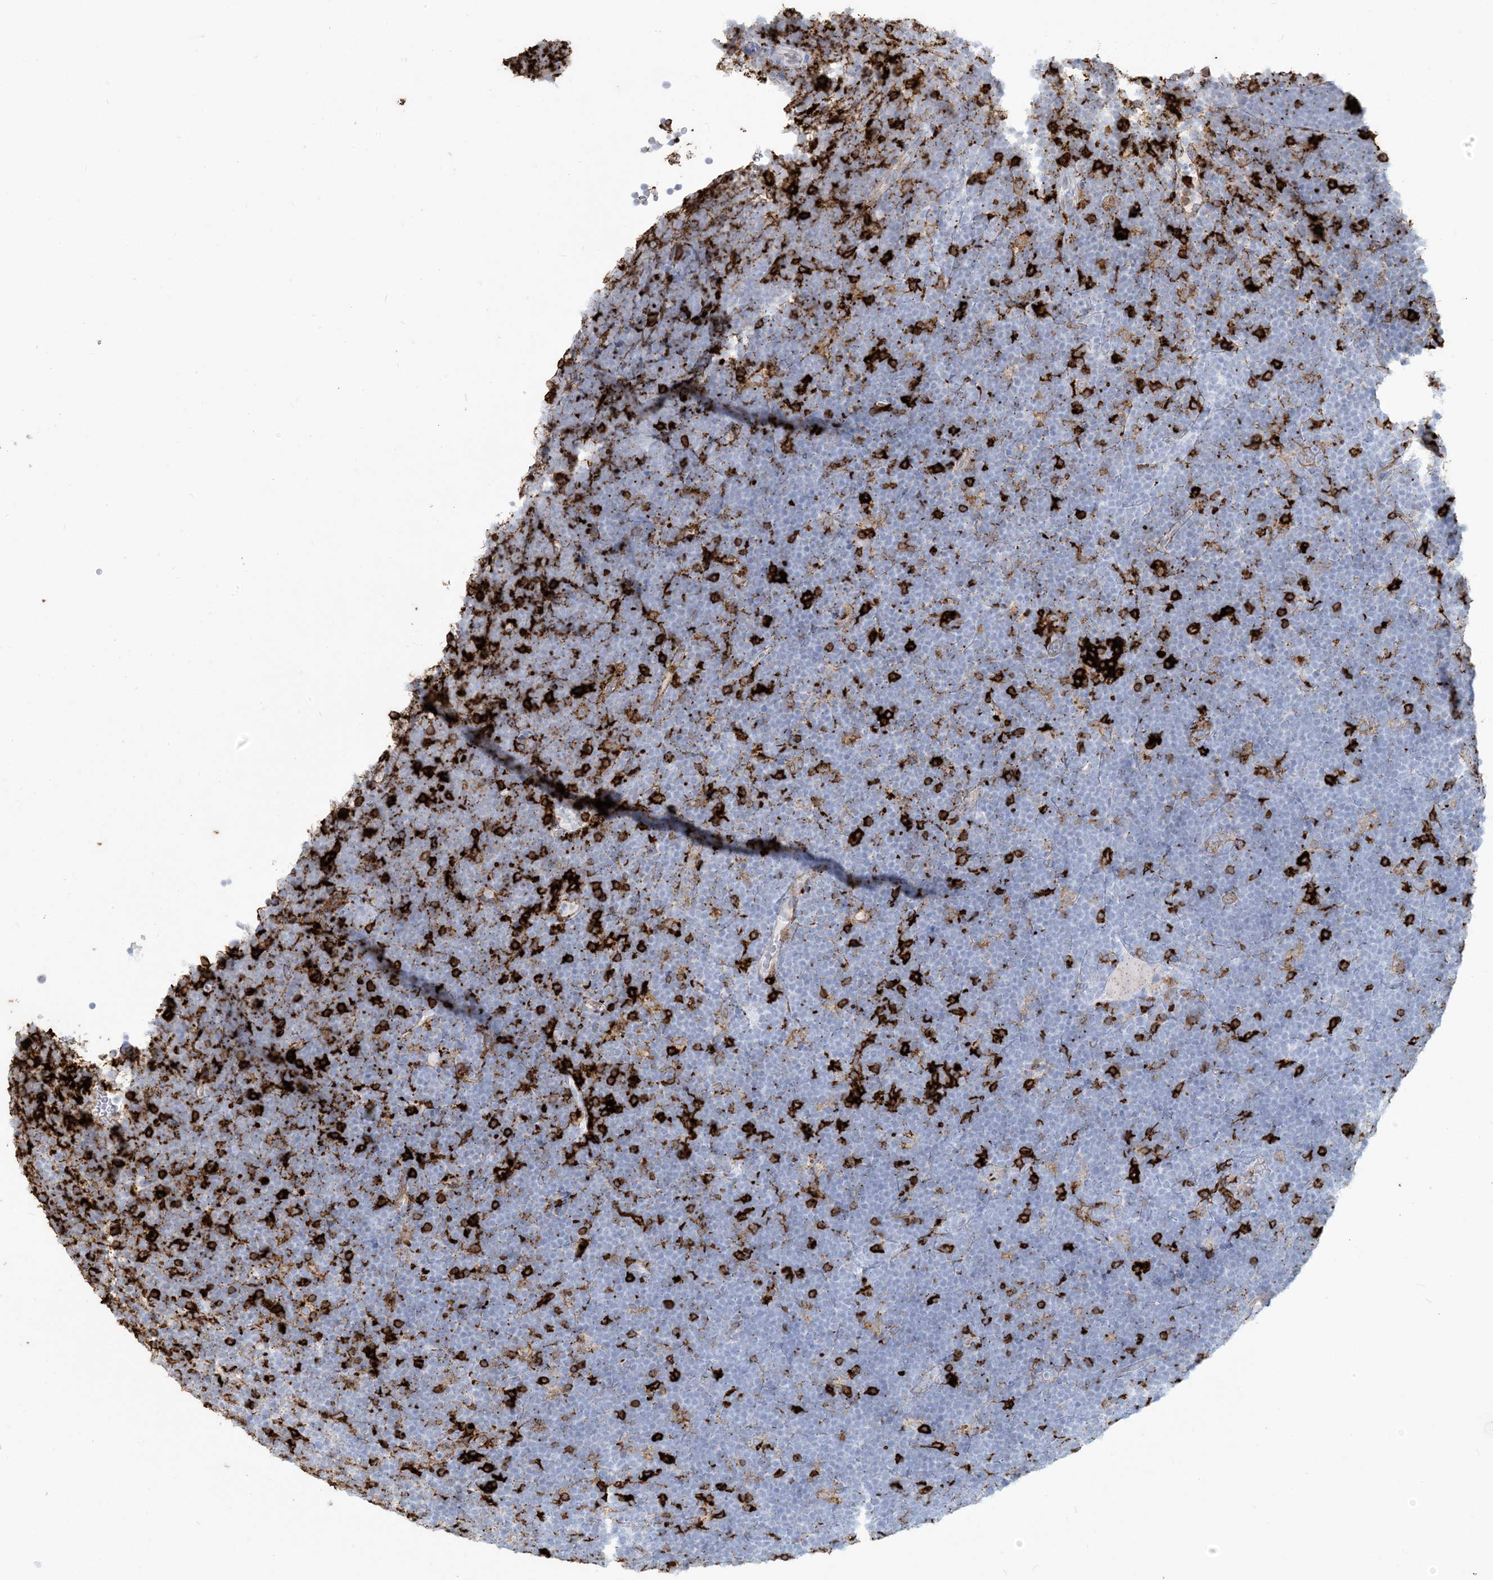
{"staining": {"intensity": "strong", "quantity": "<25%", "location": "cytoplasmic/membranous"}, "tissue": "lymphoma", "cell_type": "Tumor cells", "image_type": "cancer", "snomed": [{"axis": "morphology", "description": "Malignant lymphoma, non-Hodgkin's type, High grade"}, {"axis": "topography", "description": "Lymph node"}], "caption": "Immunohistochemical staining of human lymphoma exhibits strong cytoplasmic/membranous protein positivity in approximately <25% of tumor cells. (Brightfield microscopy of DAB IHC at high magnification).", "gene": "HLA-DRB1", "patient": {"sex": "male", "age": 13}}